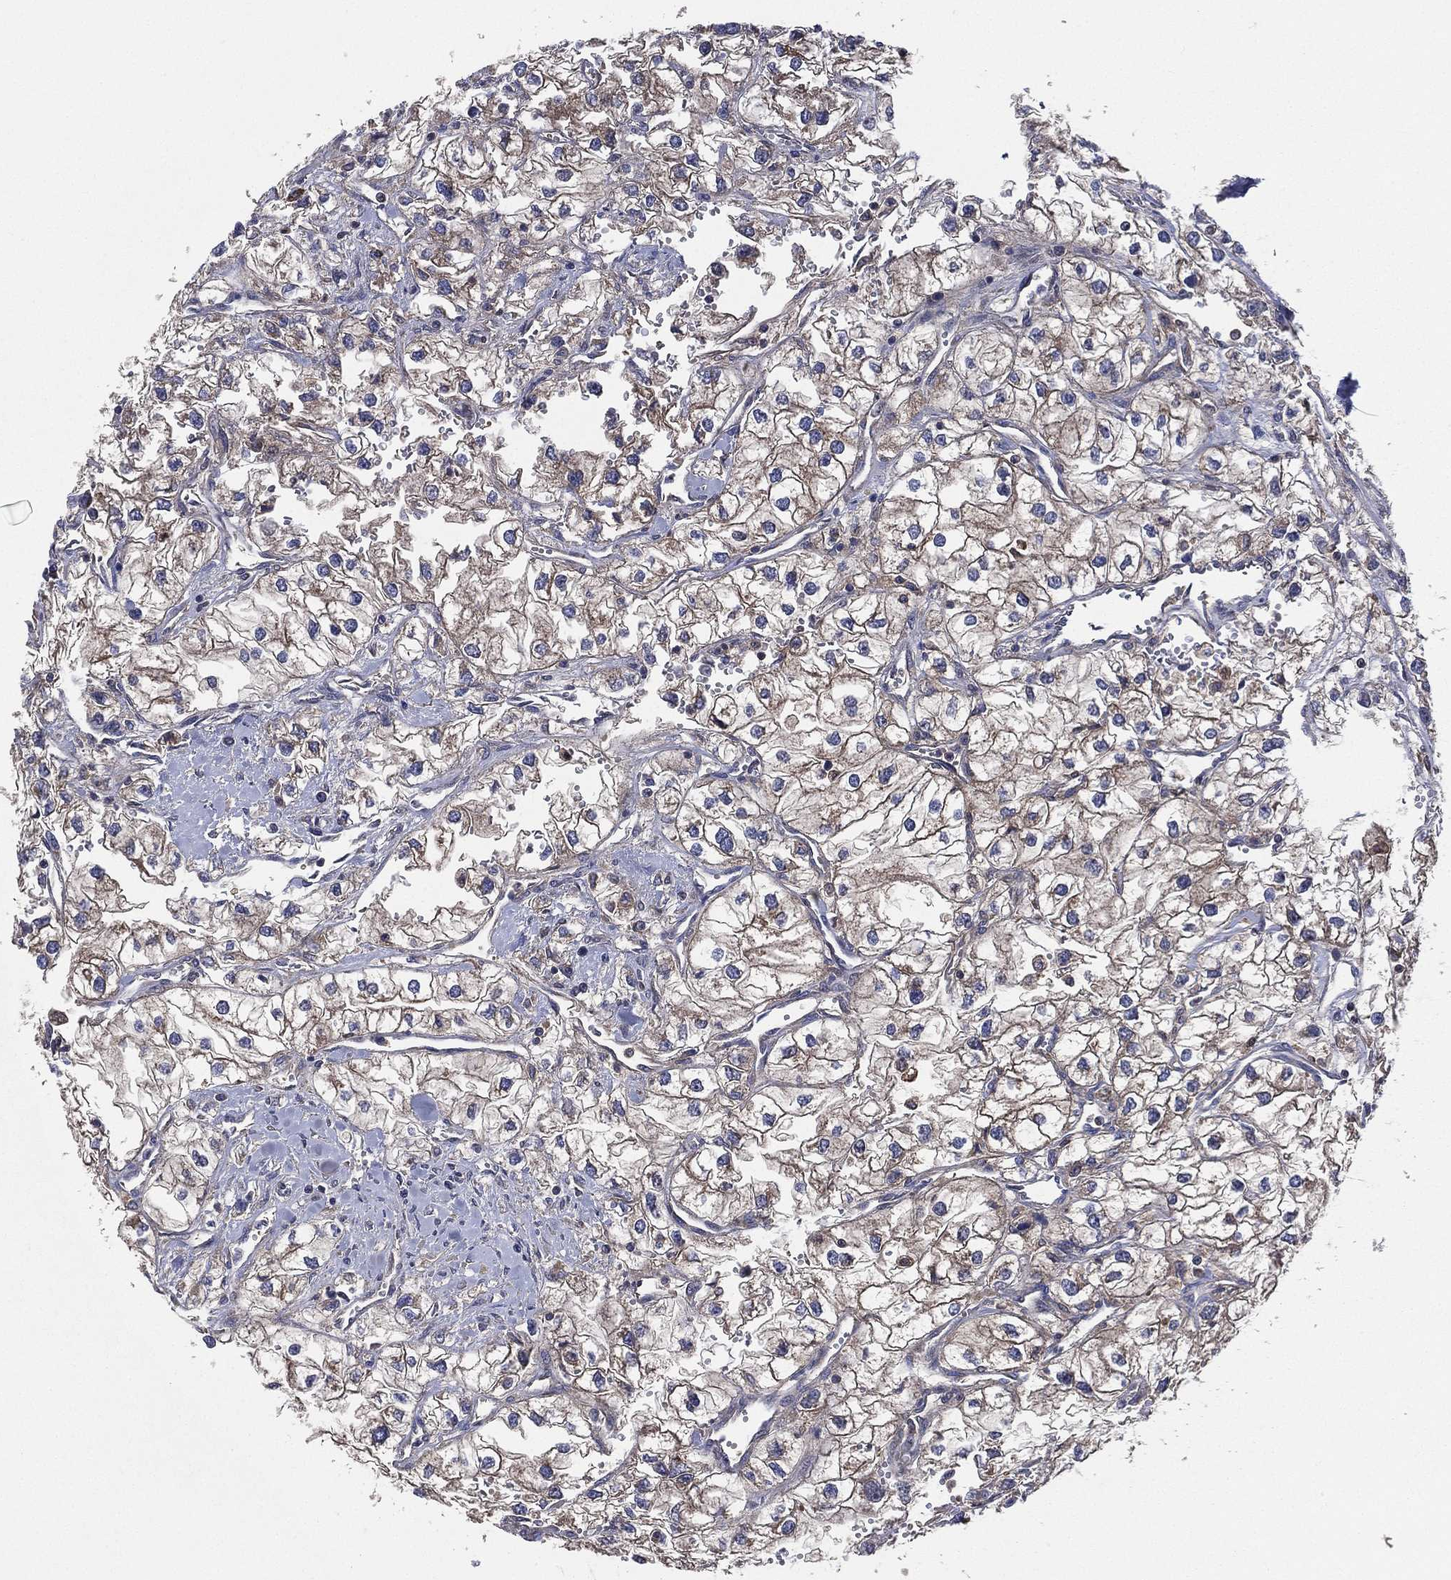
{"staining": {"intensity": "moderate", "quantity": ">75%", "location": "cytoplasmic/membranous"}, "tissue": "renal cancer", "cell_type": "Tumor cells", "image_type": "cancer", "snomed": [{"axis": "morphology", "description": "Adenocarcinoma, NOS"}, {"axis": "topography", "description": "Kidney"}], "caption": "Renal cancer stained for a protein displays moderate cytoplasmic/membranous positivity in tumor cells.", "gene": "SMPD3", "patient": {"sex": "male", "age": 59}}